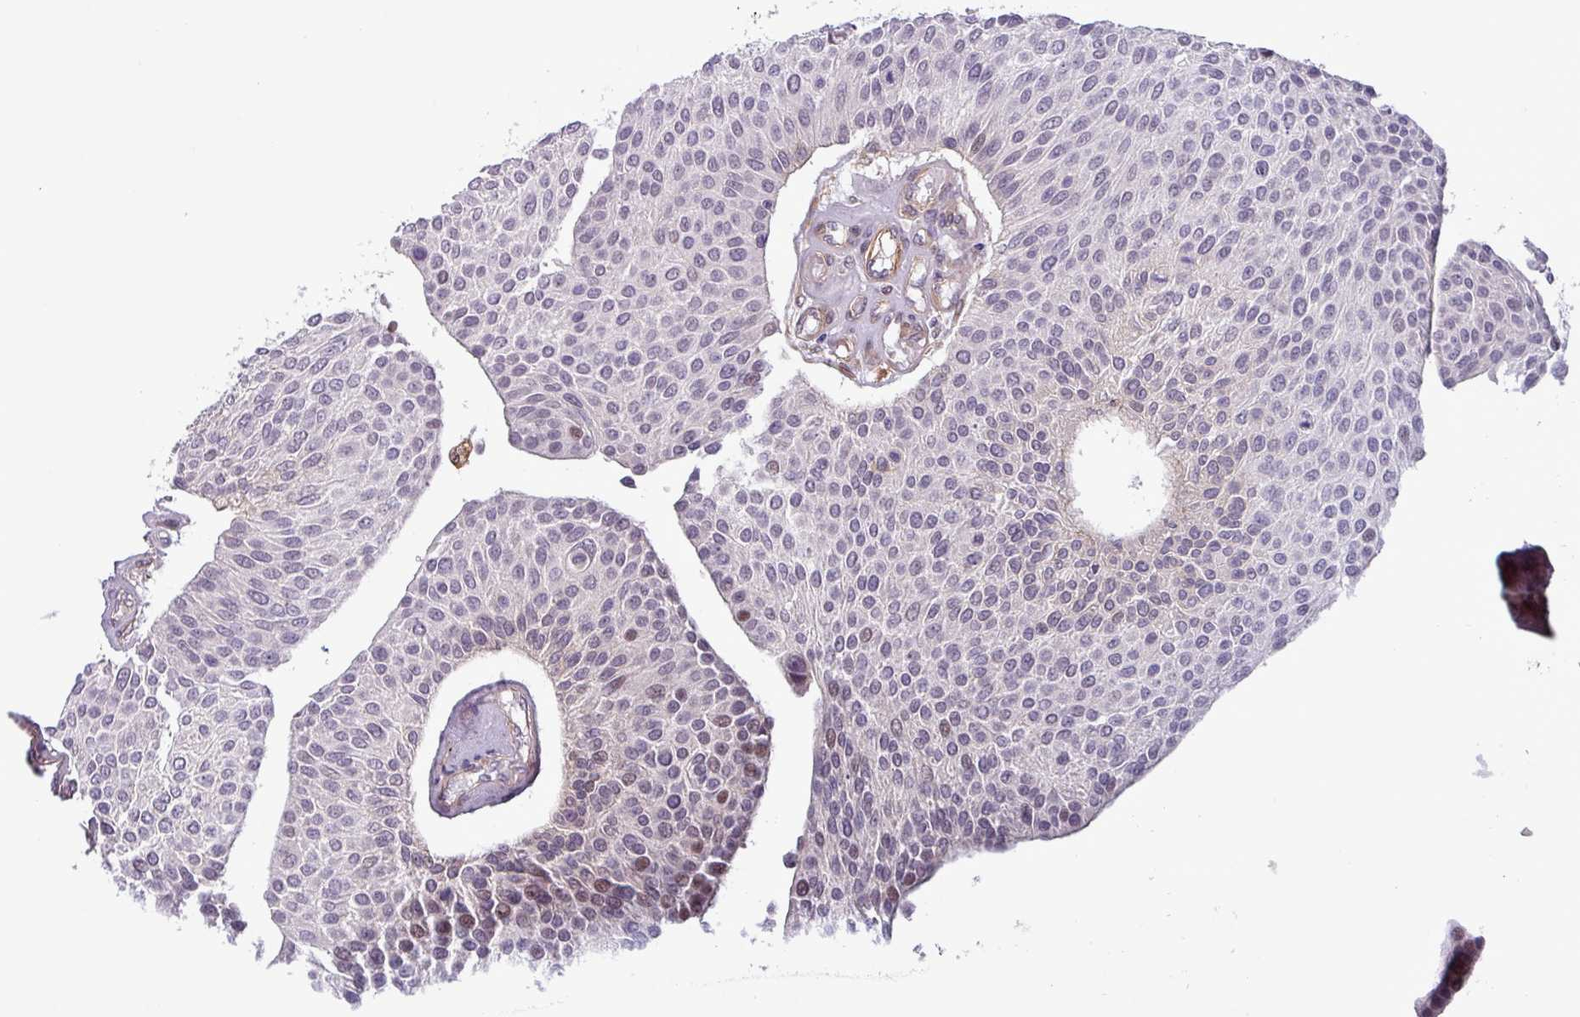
{"staining": {"intensity": "negative", "quantity": "none", "location": "none"}, "tissue": "urothelial cancer", "cell_type": "Tumor cells", "image_type": "cancer", "snomed": [{"axis": "morphology", "description": "Urothelial carcinoma, NOS"}, {"axis": "topography", "description": "Urinary bladder"}], "caption": "Tumor cells show no significant positivity in urothelial cancer. Nuclei are stained in blue.", "gene": "PCED1A", "patient": {"sex": "male", "age": 55}}